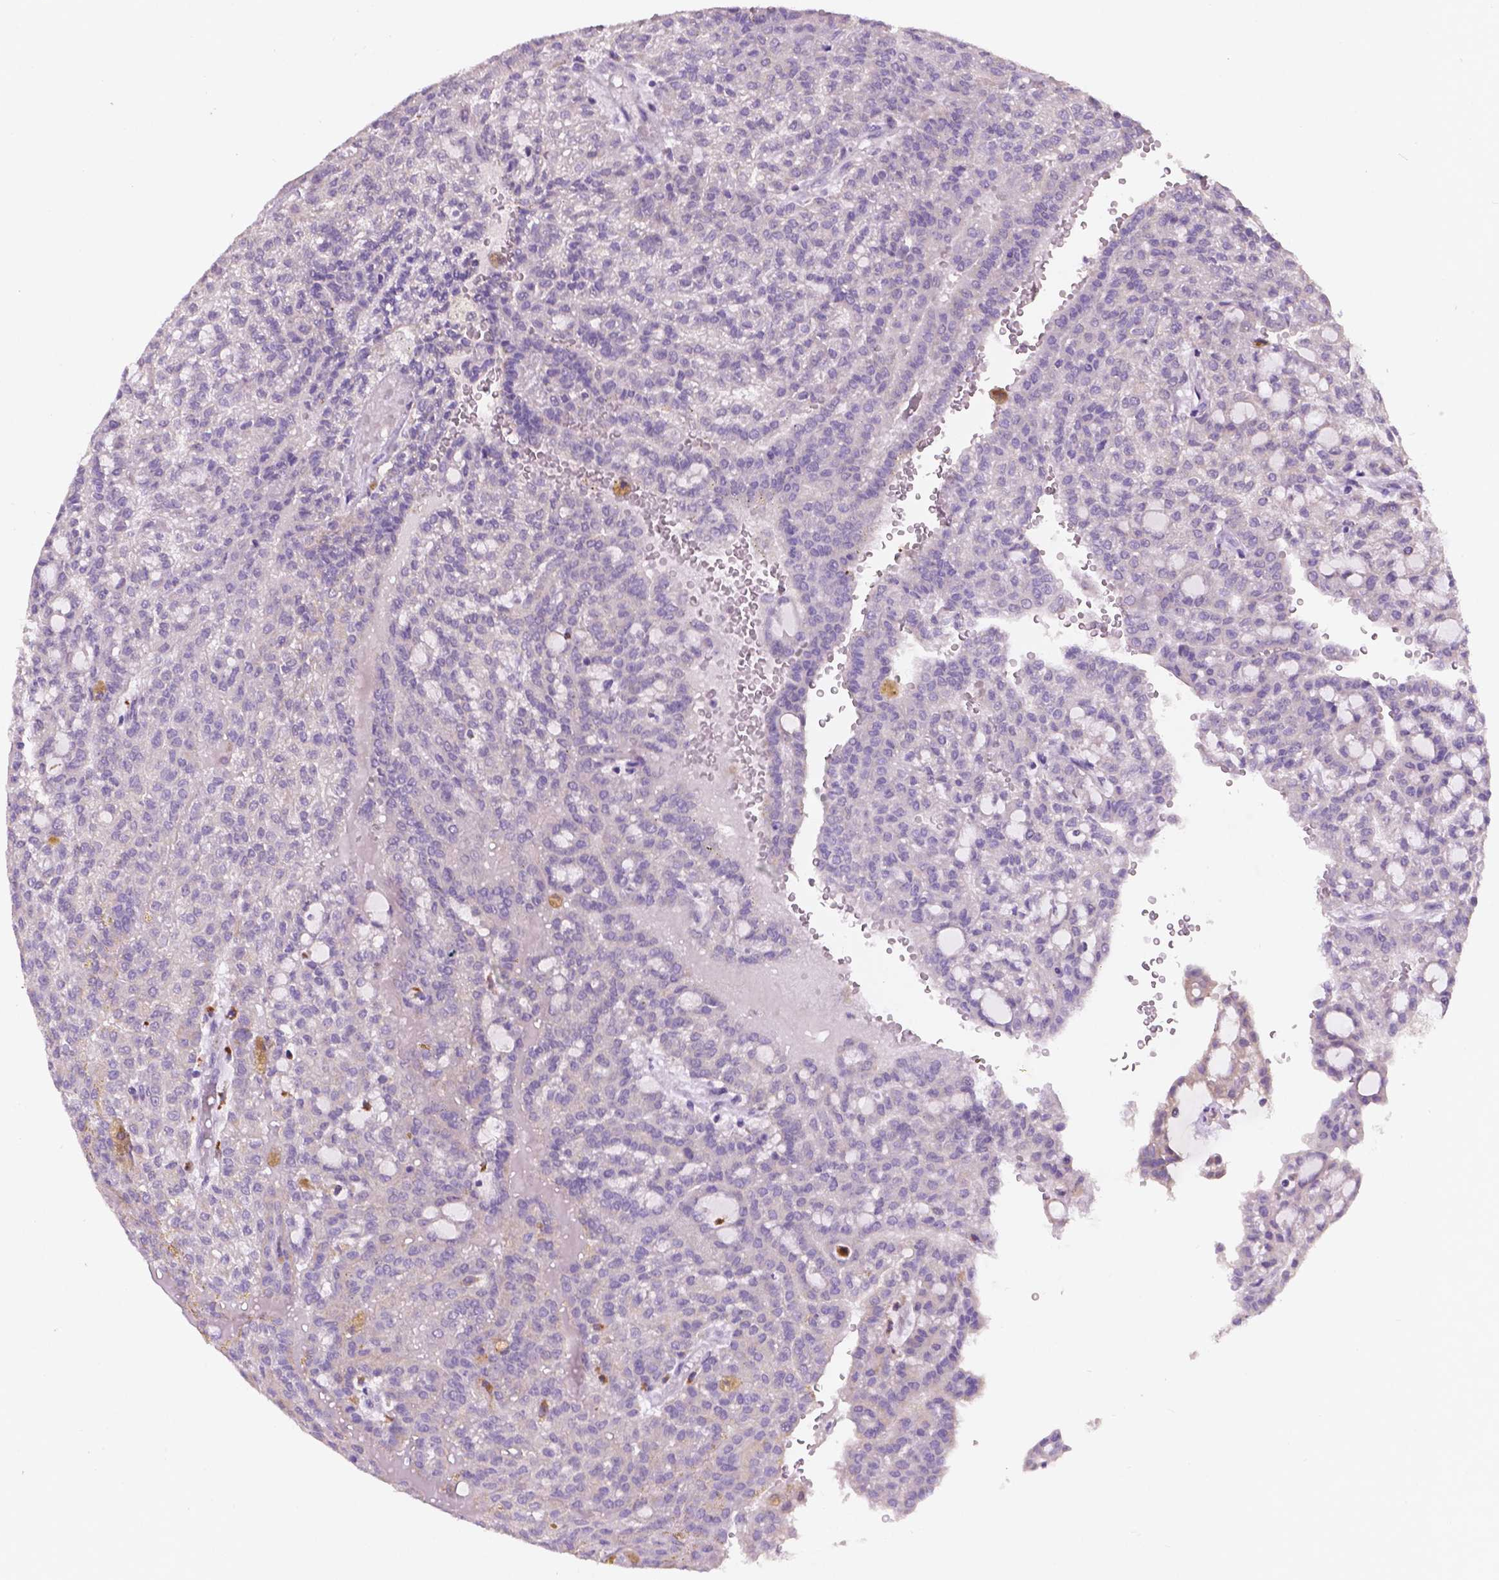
{"staining": {"intensity": "negative", "quantity": "none", "location": "none"}, "tissue": "renal cancer", "cell_type": "Tumor cells", "image_type": "cancer", "snomed": [{"axis": "morphology", "description": "Adenocarcinoma, NOS"}, {"axis": "topography", "description": "Kidney"}], "caption": "This is an IHC histopathology image of renal cancer. There is no staining in tumor cells.", "gene": "GXYLT2", "patient": {"sex": "male", "age": 63}}